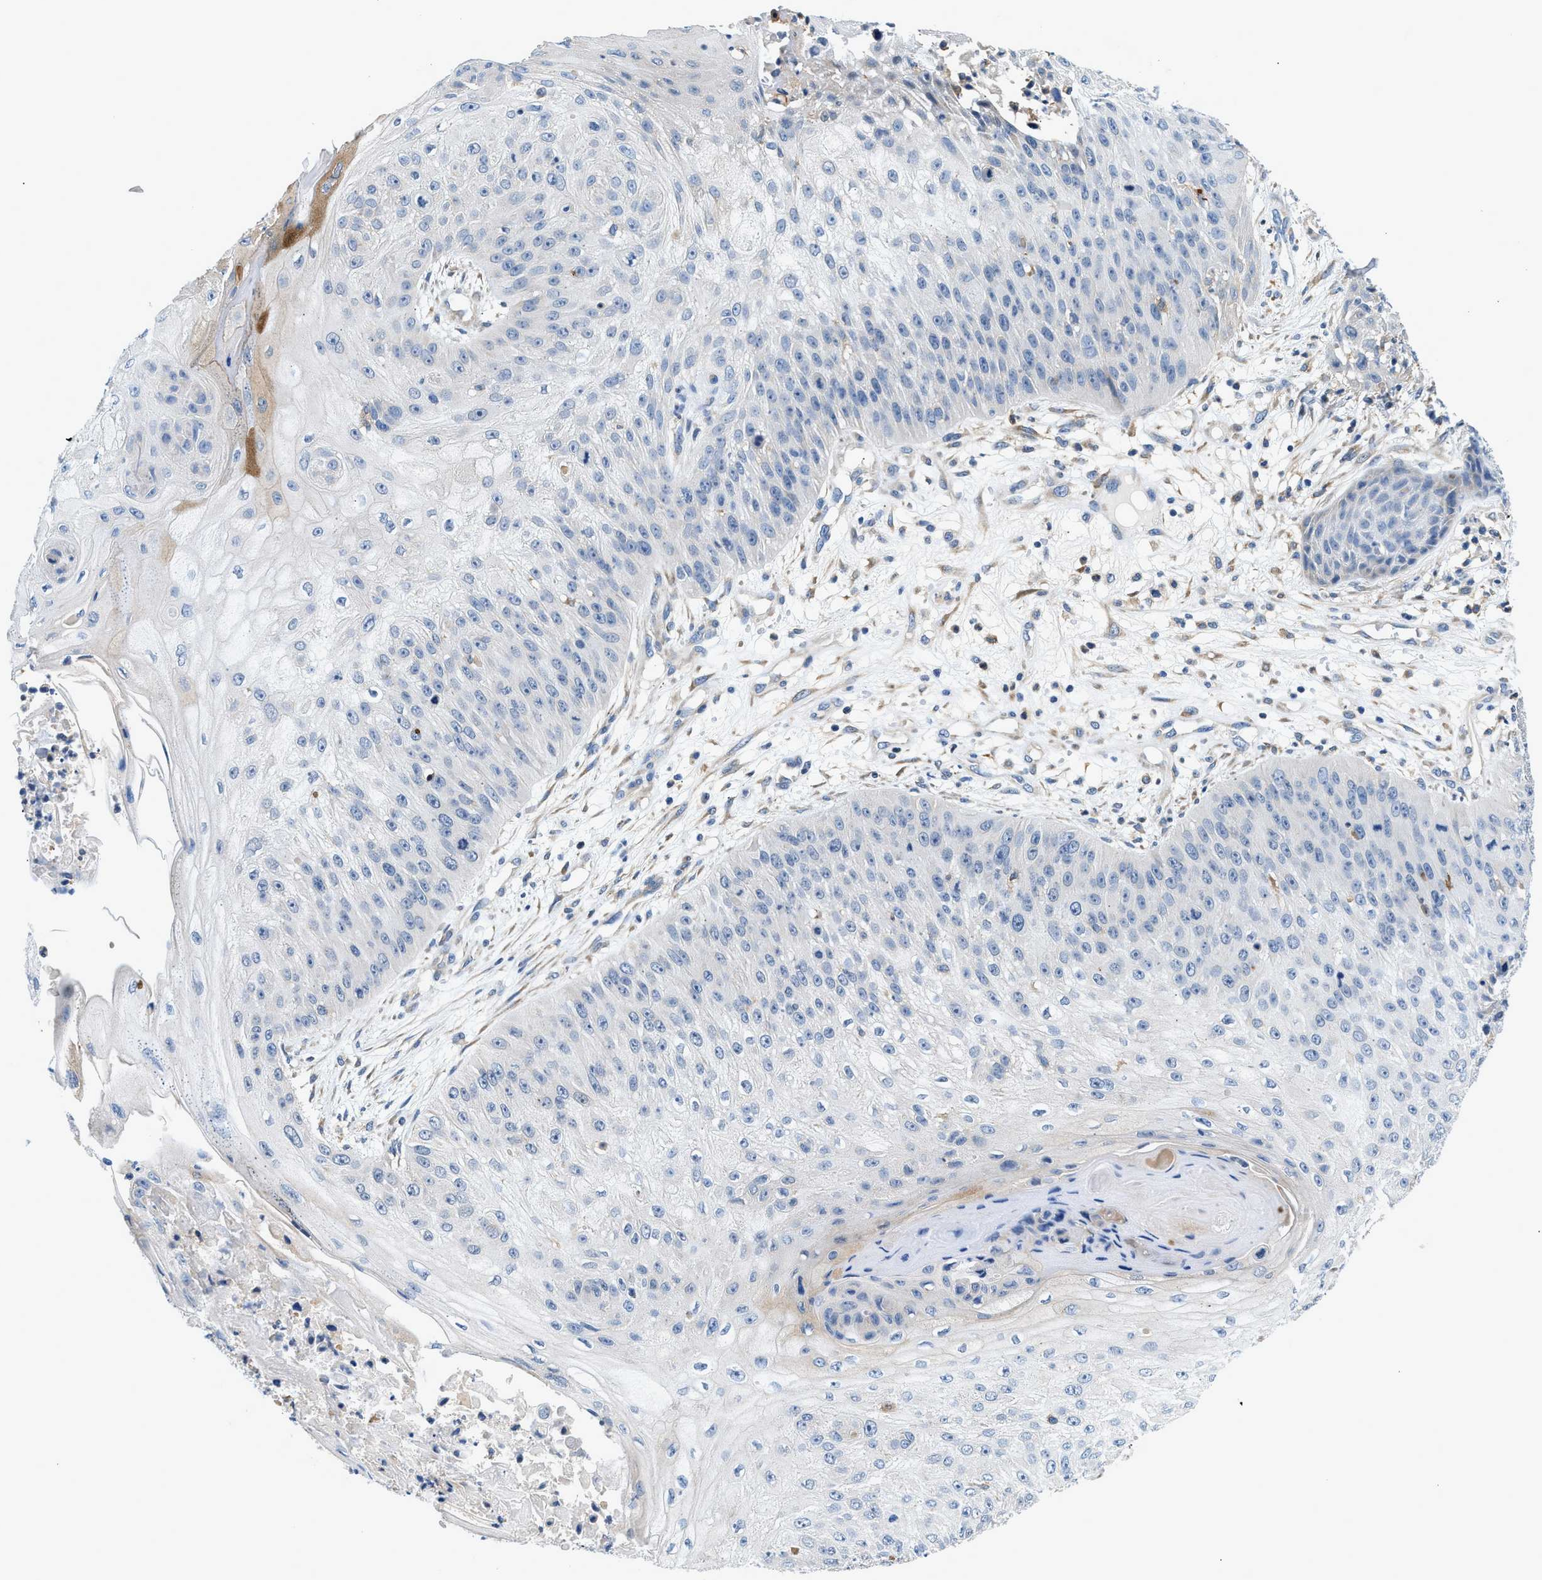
{"staining": {"intensity": "negative", "quantity": "none", "location": "none"}, "tissue": "skin cancer", "cell_type": "Tumor cells", "image_type": "cancer", "snomed": [{"axis": "morphology", "description": "Squamous cell carcinoma, NOS"}, {"axis": "topography", "description": "Skin"}], "caption": "Tumor cells are negative for brown protein staining in skin cancer.", "gene": "LPIN2", "patient": {"sex": "female", "age": 80}}